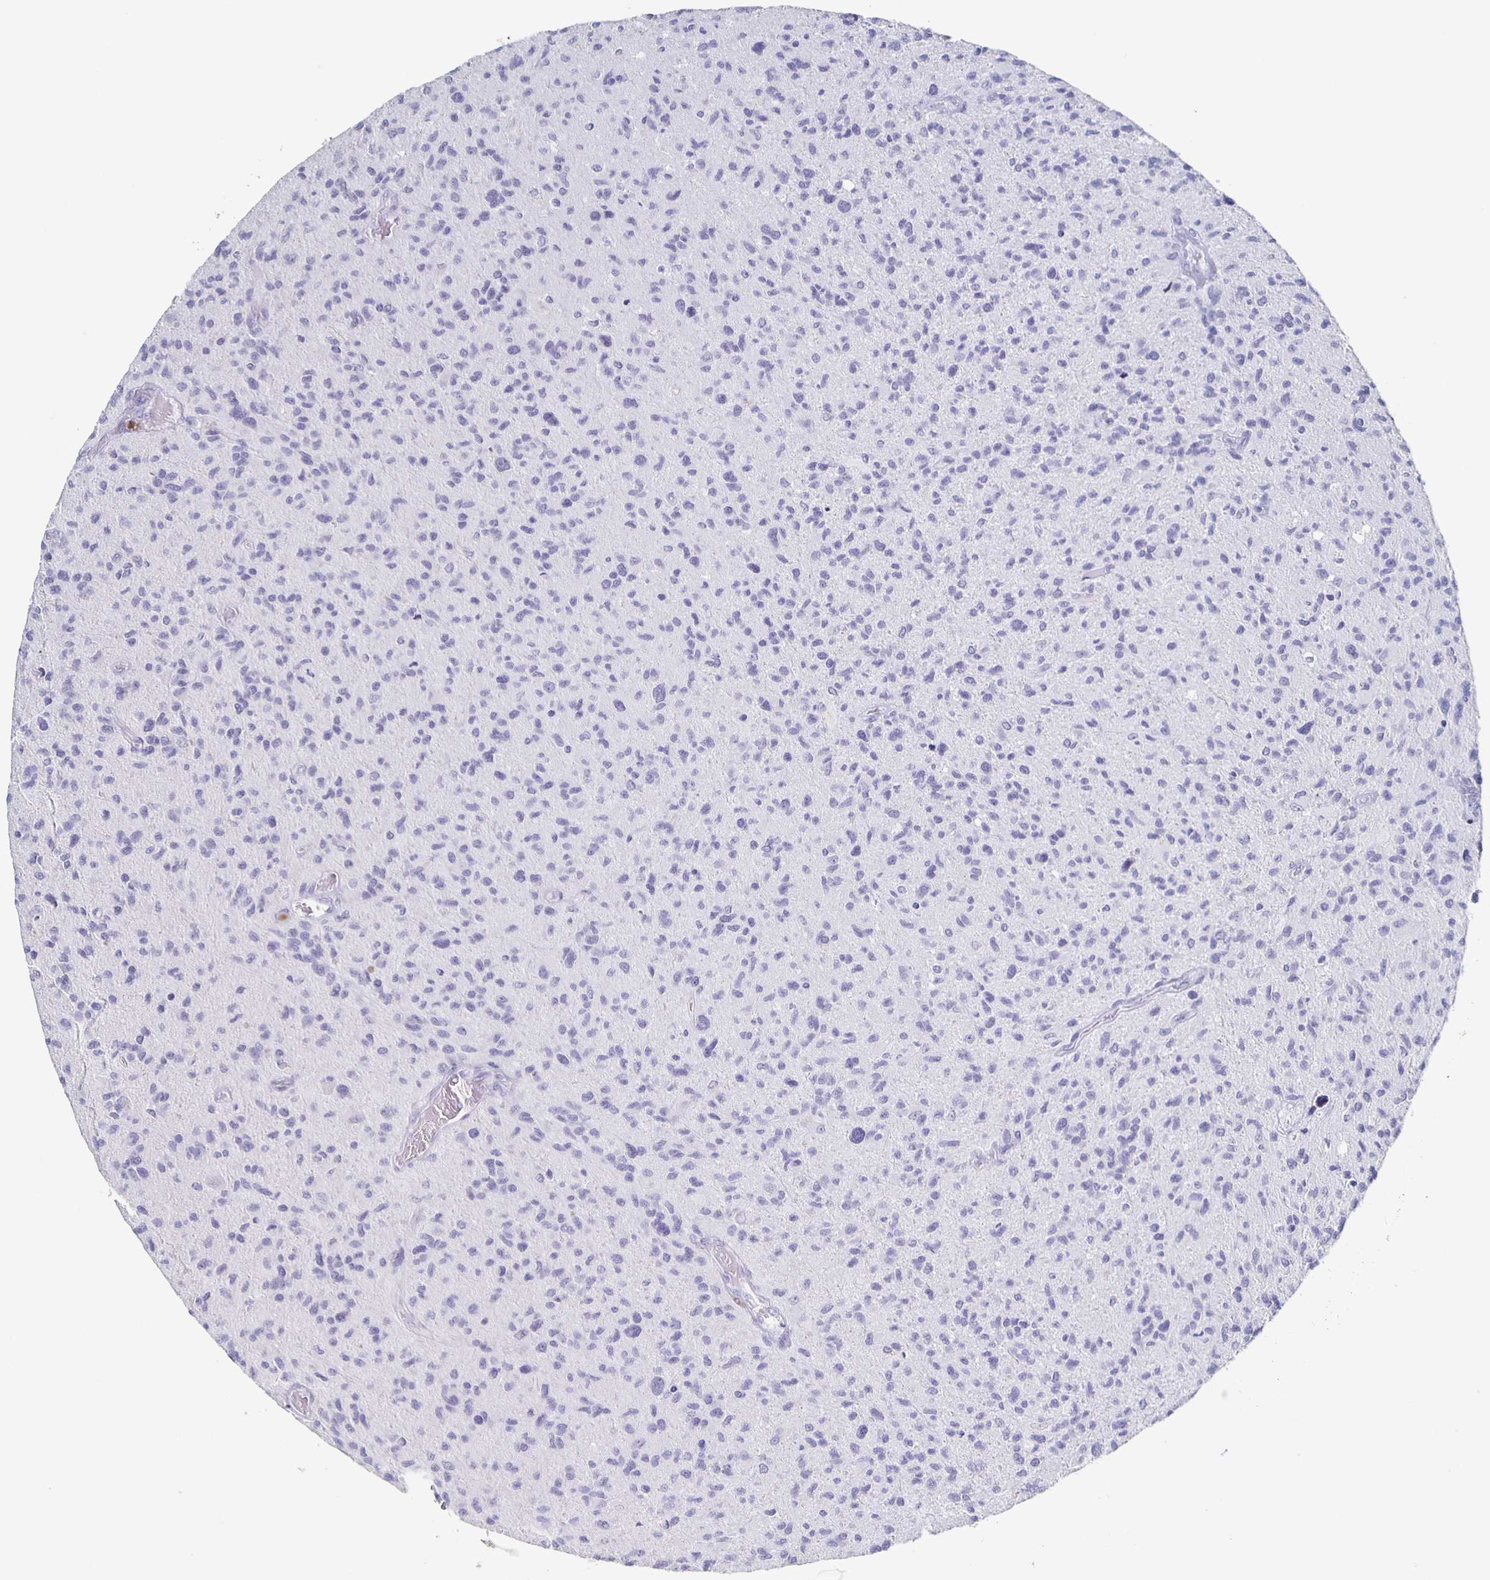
{"staining": {"intensity": "negative", "quantity": "none", "location": "none"}, "tissue": "glioma", "cell_type": "Tumor cells", "image_type": "cancer", "snomed": [{"axis": "morphology", "description": "Glioma, malignant, High grade"}, {"axis": "topography", "description": "Brain"}], "caption": "Human high-grade glioma (malignant) stained for a protein using IHC exhibits no positivity in tumor cells.", "gene": "CCDC17", "patient": {"sex": "female", "age": 70}}